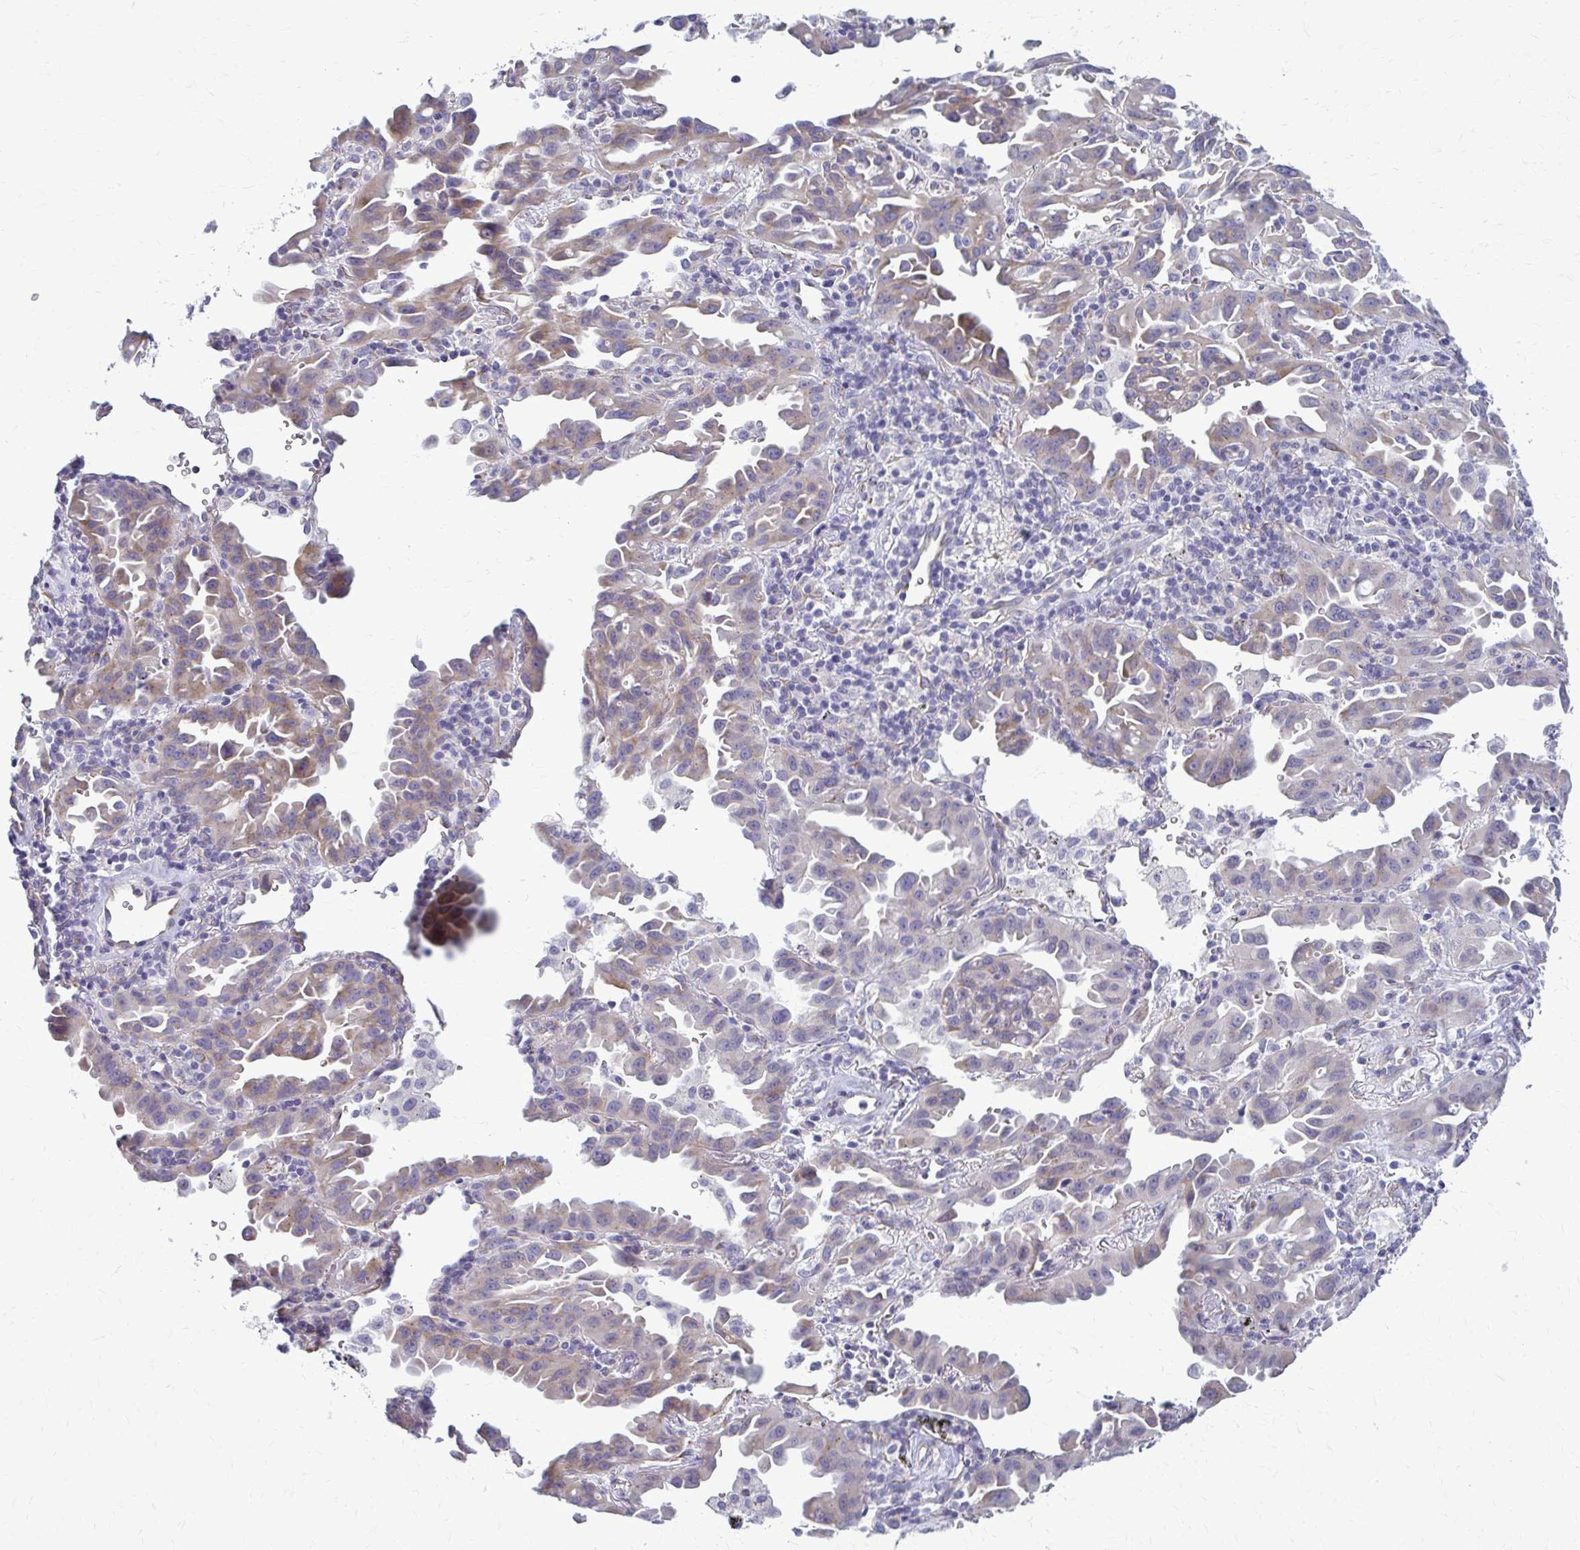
{"staining": {"intensity": "weak", "quantity": "25%-75%", "location": "cytoplasmic/membranous"}, "tissue": "lung cancer", "cell_type": "Tumor cells", "image_type": "cancer", "snomed": [{"axis": "morphology", "description": "Adenocarcinoma, NOS"}, {"axis": "topography", "description": "Lung"}], "caption": "The photomicrograph displays a brown stain indicating the presence of a protein in the cytoplasmic/membranous of tumor cells in lung cancer (adenocarcinoma). (brown staining indicates protein expression, while blue staining denotes nuclei).", "gene": "DEPP1", "patient": {"sex": "male", "age": 68}}